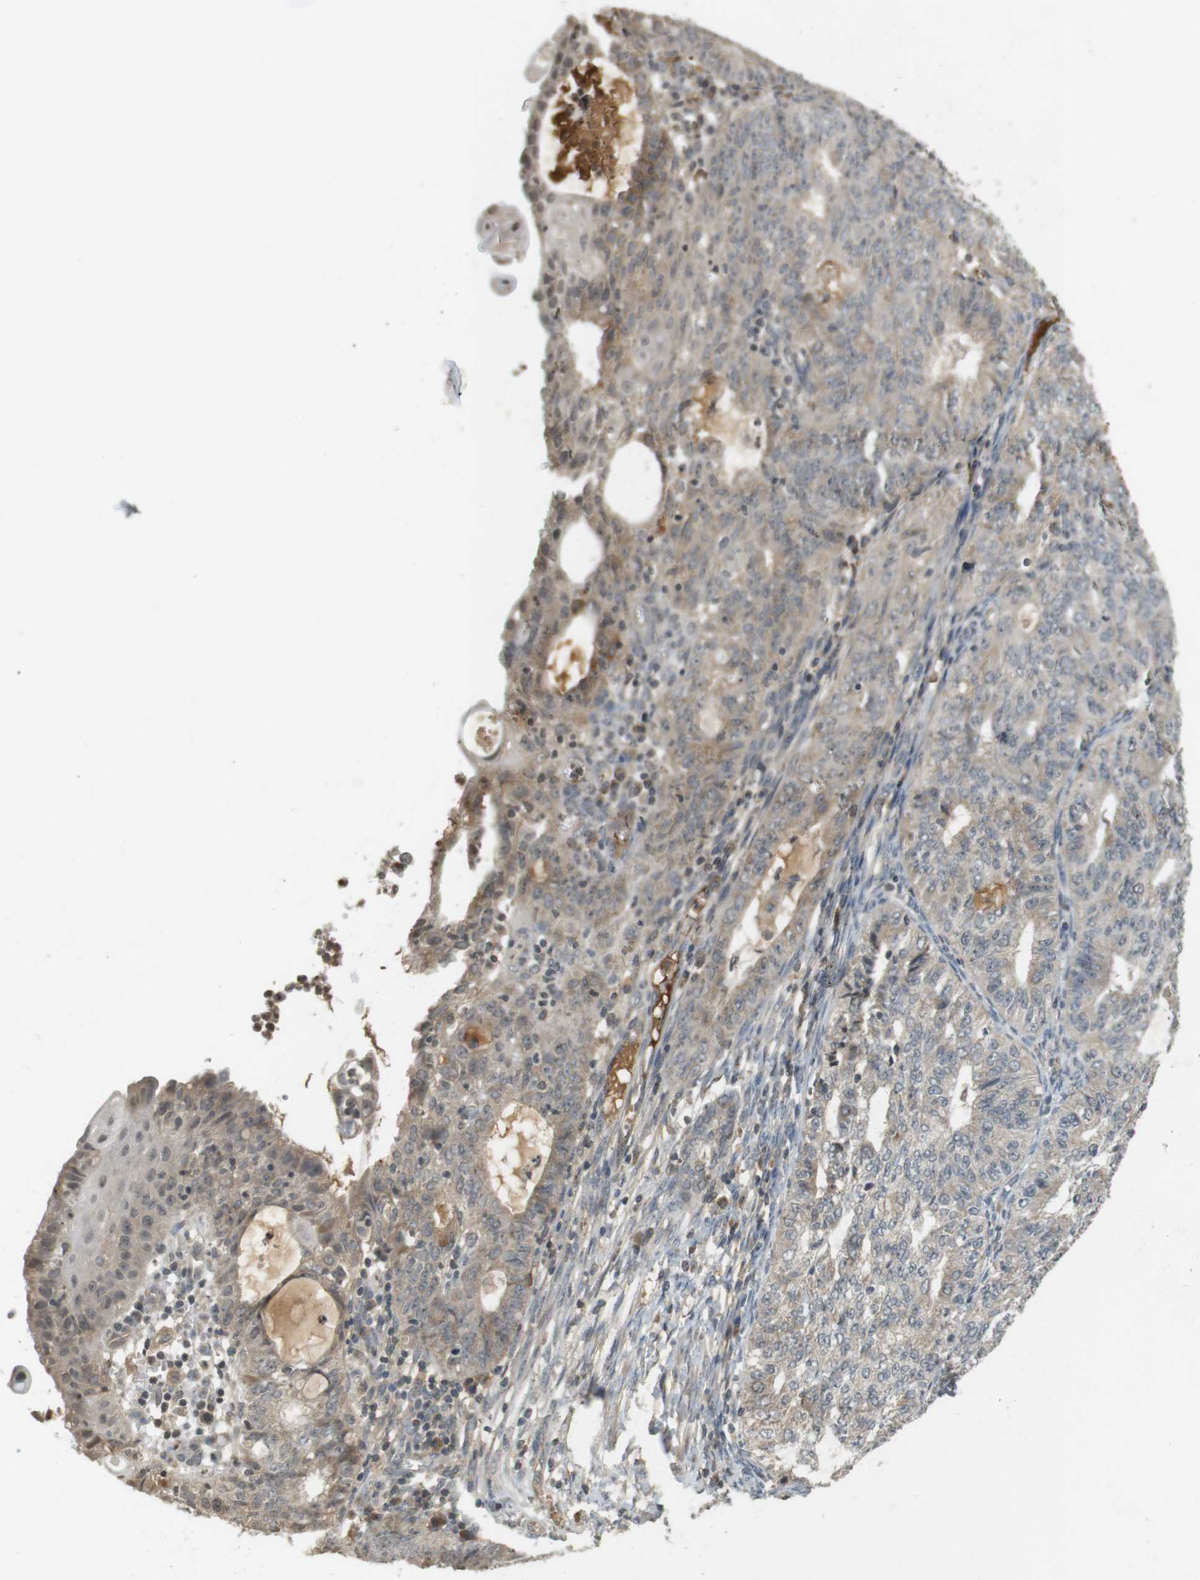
{"staining": {"intensity": "weak", "quantity": "<25%", "location": "cytoplasmic/membranous"}, "tissue": "endometrial cancer", "cell_type": "Tumor cells", "image_type": "cancer", "snomed": [{"axis": "morphology", "description": "Adenocarcinoma, NOS"}, {"axis": "topography", "description": "Endometrium"}], "caption": "An image of human endometrial adenocarcinoma is negative for staining in tumor cells.", "gene": "SRR", "patient": {"sex": "female", "age": 32}}